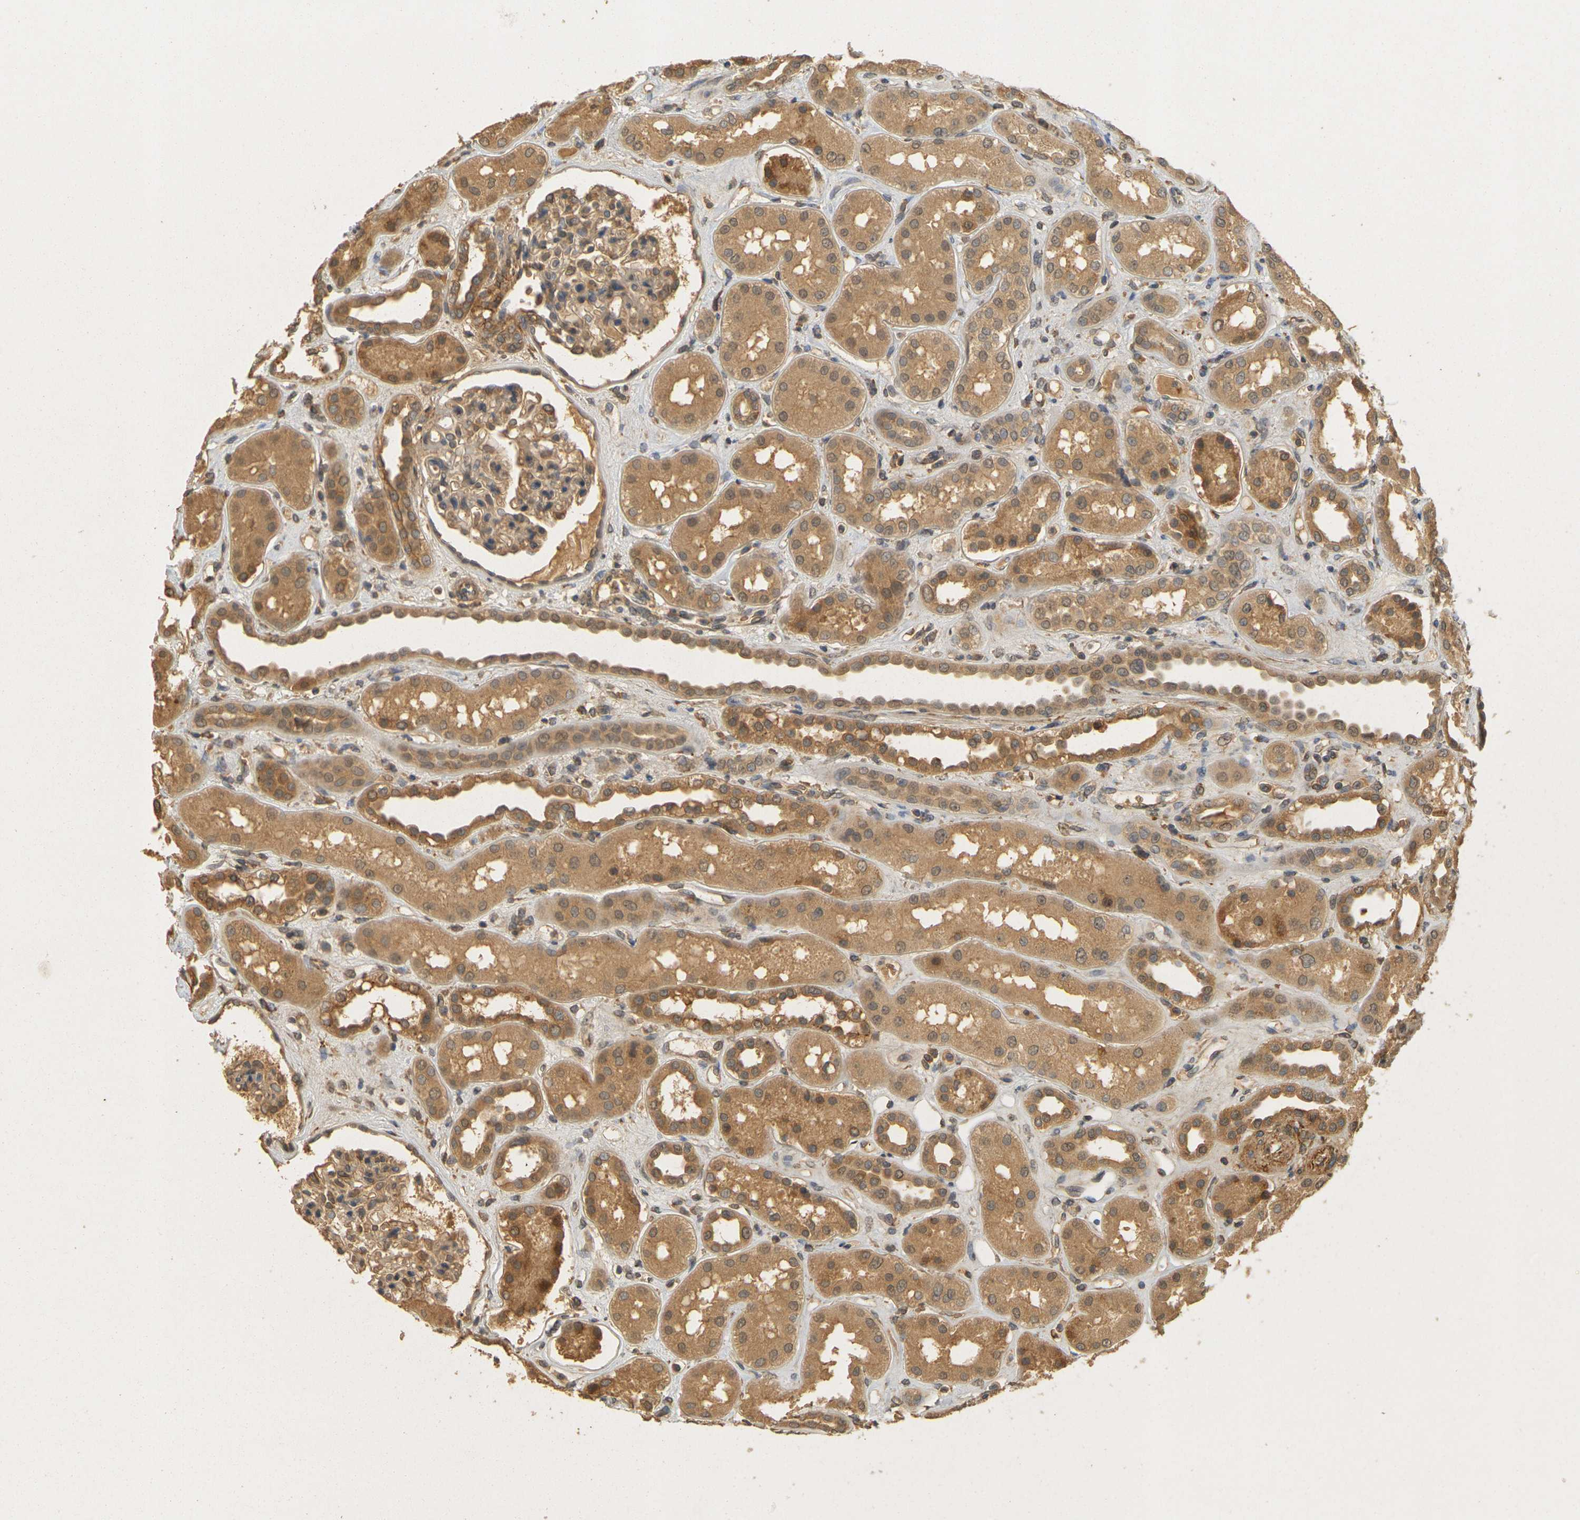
{"staining": {"intensity": "moderate", "quantity": ">75%", "location": "cytoplasmic/membranous"}, "tissue": "kidney", "cell_type": "Cells in glomeruli", "image_type": "normal", "snomed": [{"axis": "morphology", "description": "Normal tissue, NOS"}, {"axis": "topography", "description": "Kidney"}], "caption": "Benign kidney displays moderate cytoplasmic/membranous positivity in approximately >75% of cells in glomeruli, visualized by immunohistochemistry. The protein is shown in brown color, while the nuclei are stained blue.", "gene": "MEGF9", "patient": {"sex": "male", "age": 59}}